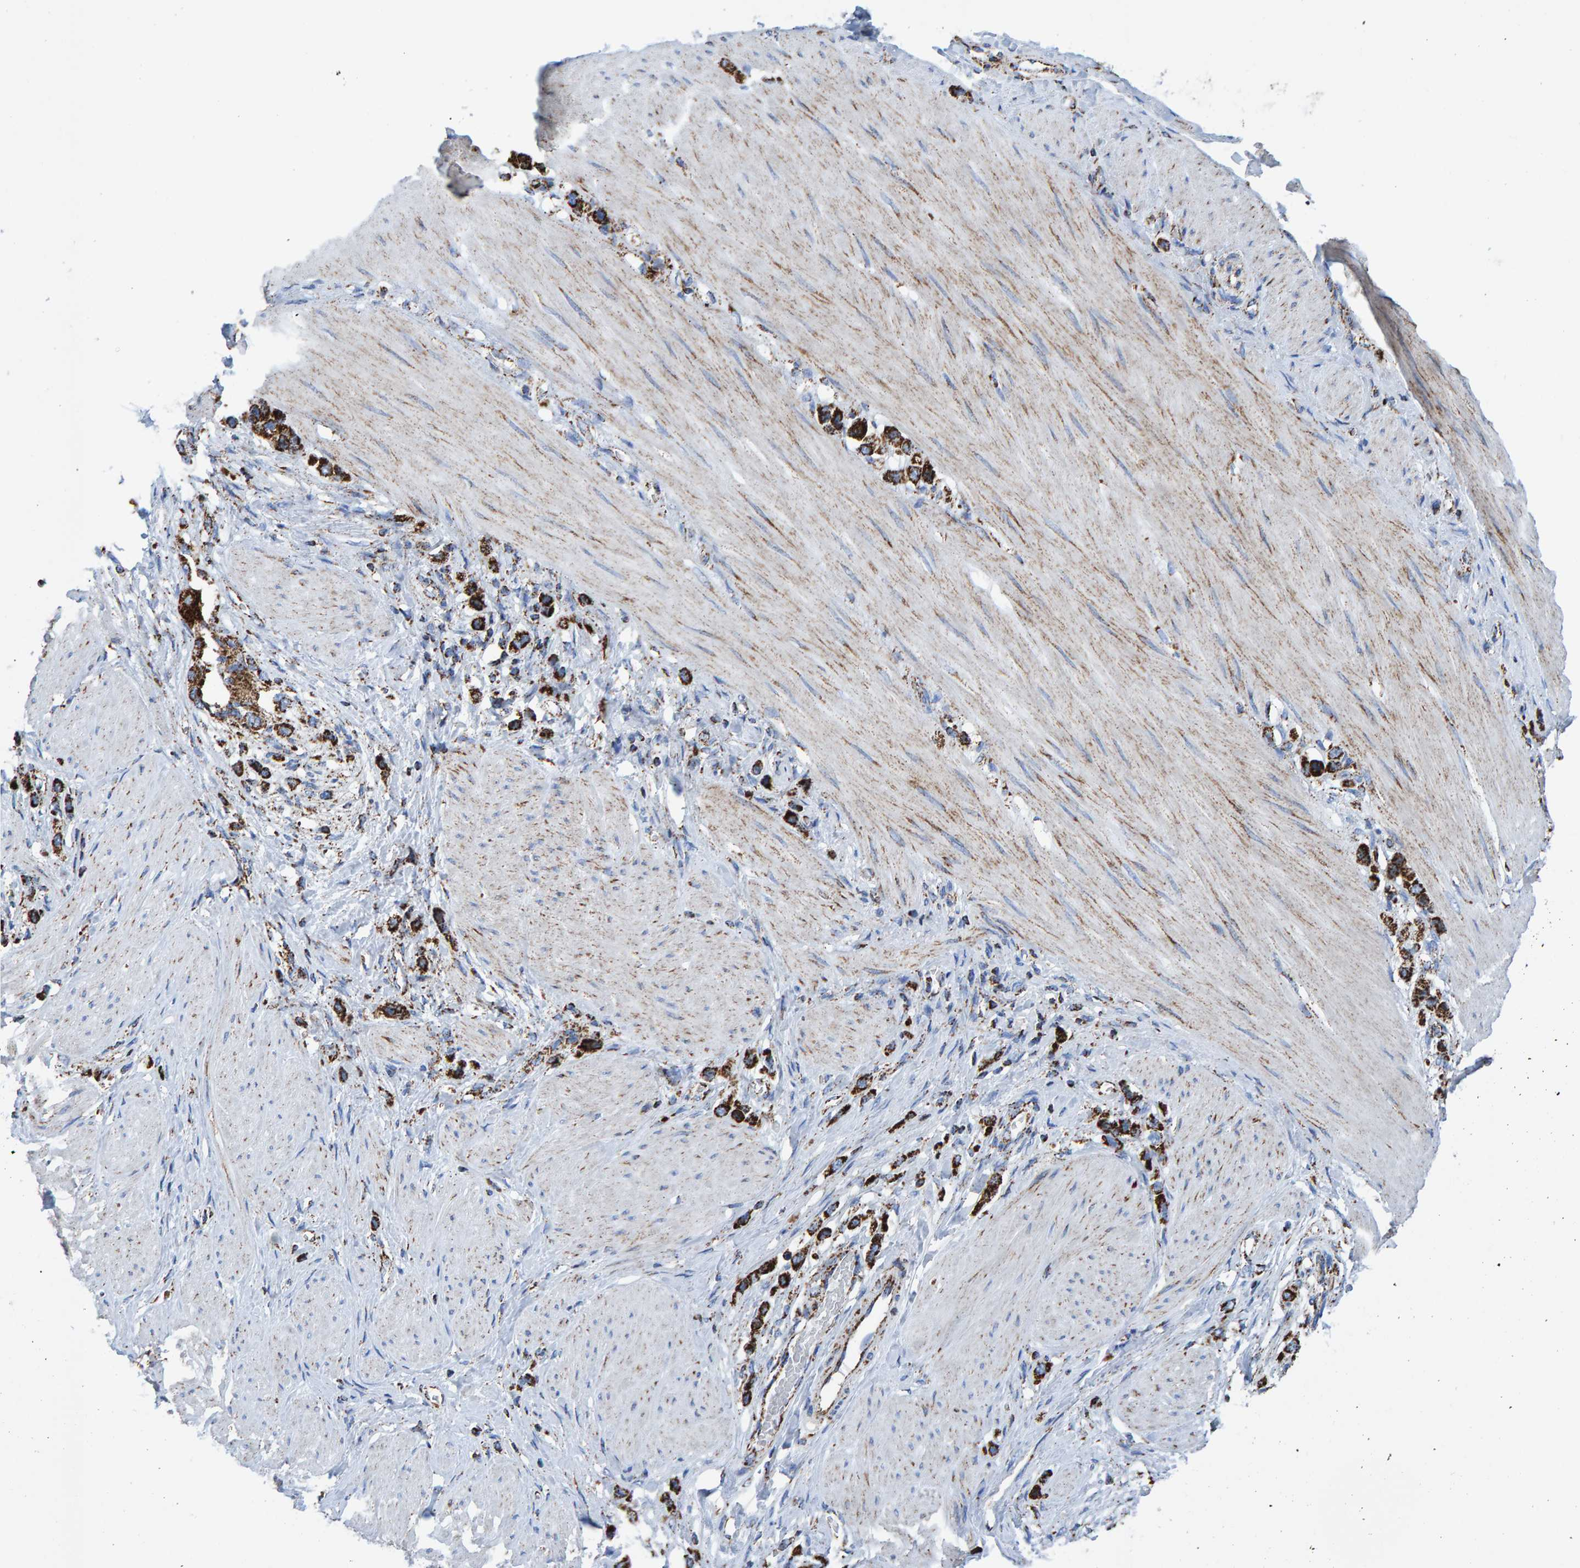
{"staining": {"intensity": "strong", "quantity": ">75%", "location": "cytoplasmic/membranous"}, "tissue": "stomach cancer", "cell_type": "Tumor cells", "image_type": "cancer", "snomed": [{"axis": "morphology", "description": "Adenocarcinoma, NOS"}, {"axis": "topography", "description": "Stomach"}], "caption": "High-magnification brightfield microscopy of stomach cancer stained with DAB (3,3'-diaminobenzidine) (brown) and counterstained with hematoxylin (blue). tumor cells exhibit strong cytoplasmic/membranous positivity is appreciated in about>75% of cells. (brown staining indicates protein expression, while blue staining denotes nuclei).", "gene": "ENSG00000262660", "patient": {"sex": "female", "age": 65}}